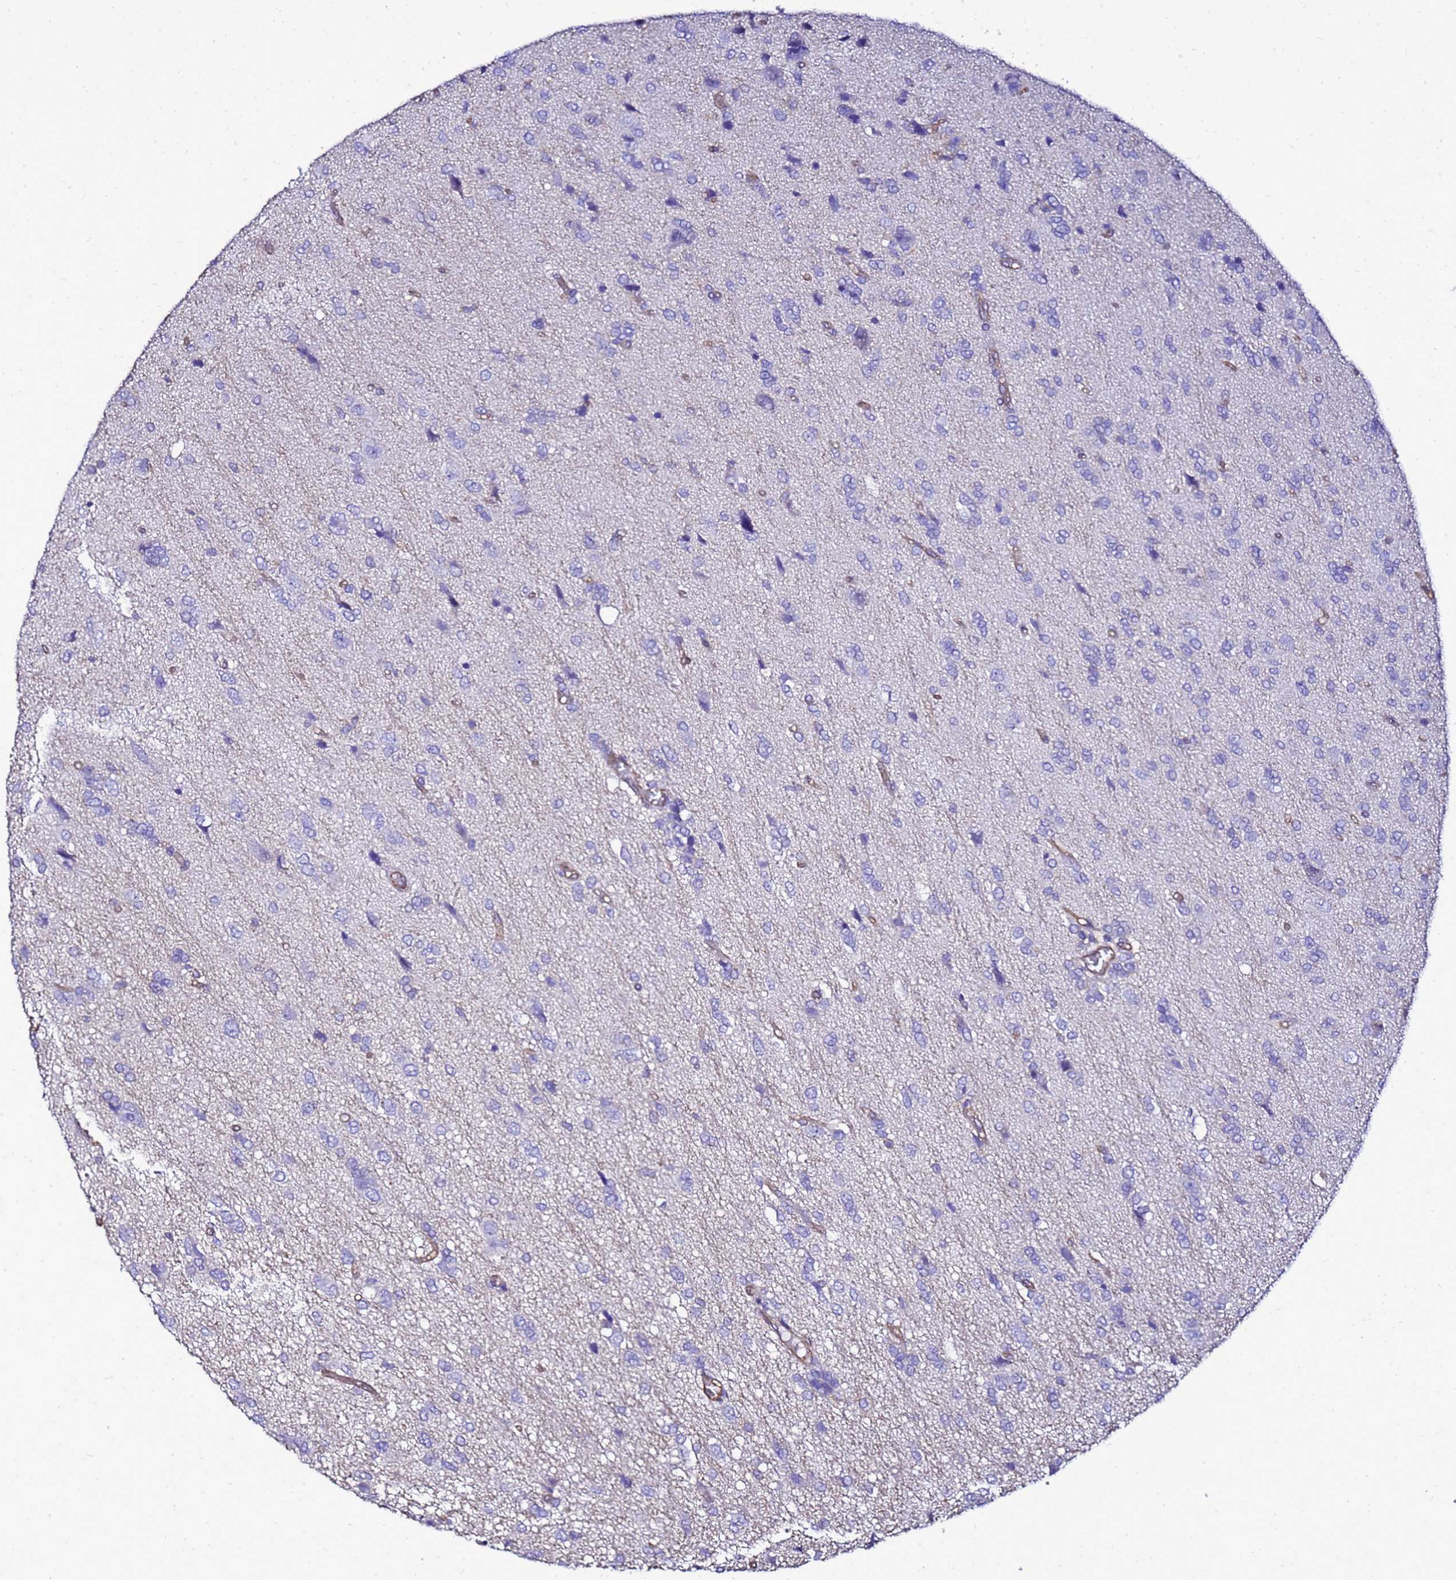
{"staining": {"intensity": "negative", "quantity": "none", "location": "none"}, "tissue": "glioma", "cell_type": "Tumor cells", "image_type": "cancer", "snomed": [{"axis": "morphology", "description": "Glioma, malignant, High grade"}, {"axis": "topography", "description": "Brain"}], "caption": "Immunohistochemistry image of human glioma stained for a protein (brown), which displays no staining in tumor cells.", "gene": "MYL12A", "patient": {"sex": "female", "age": 59}}